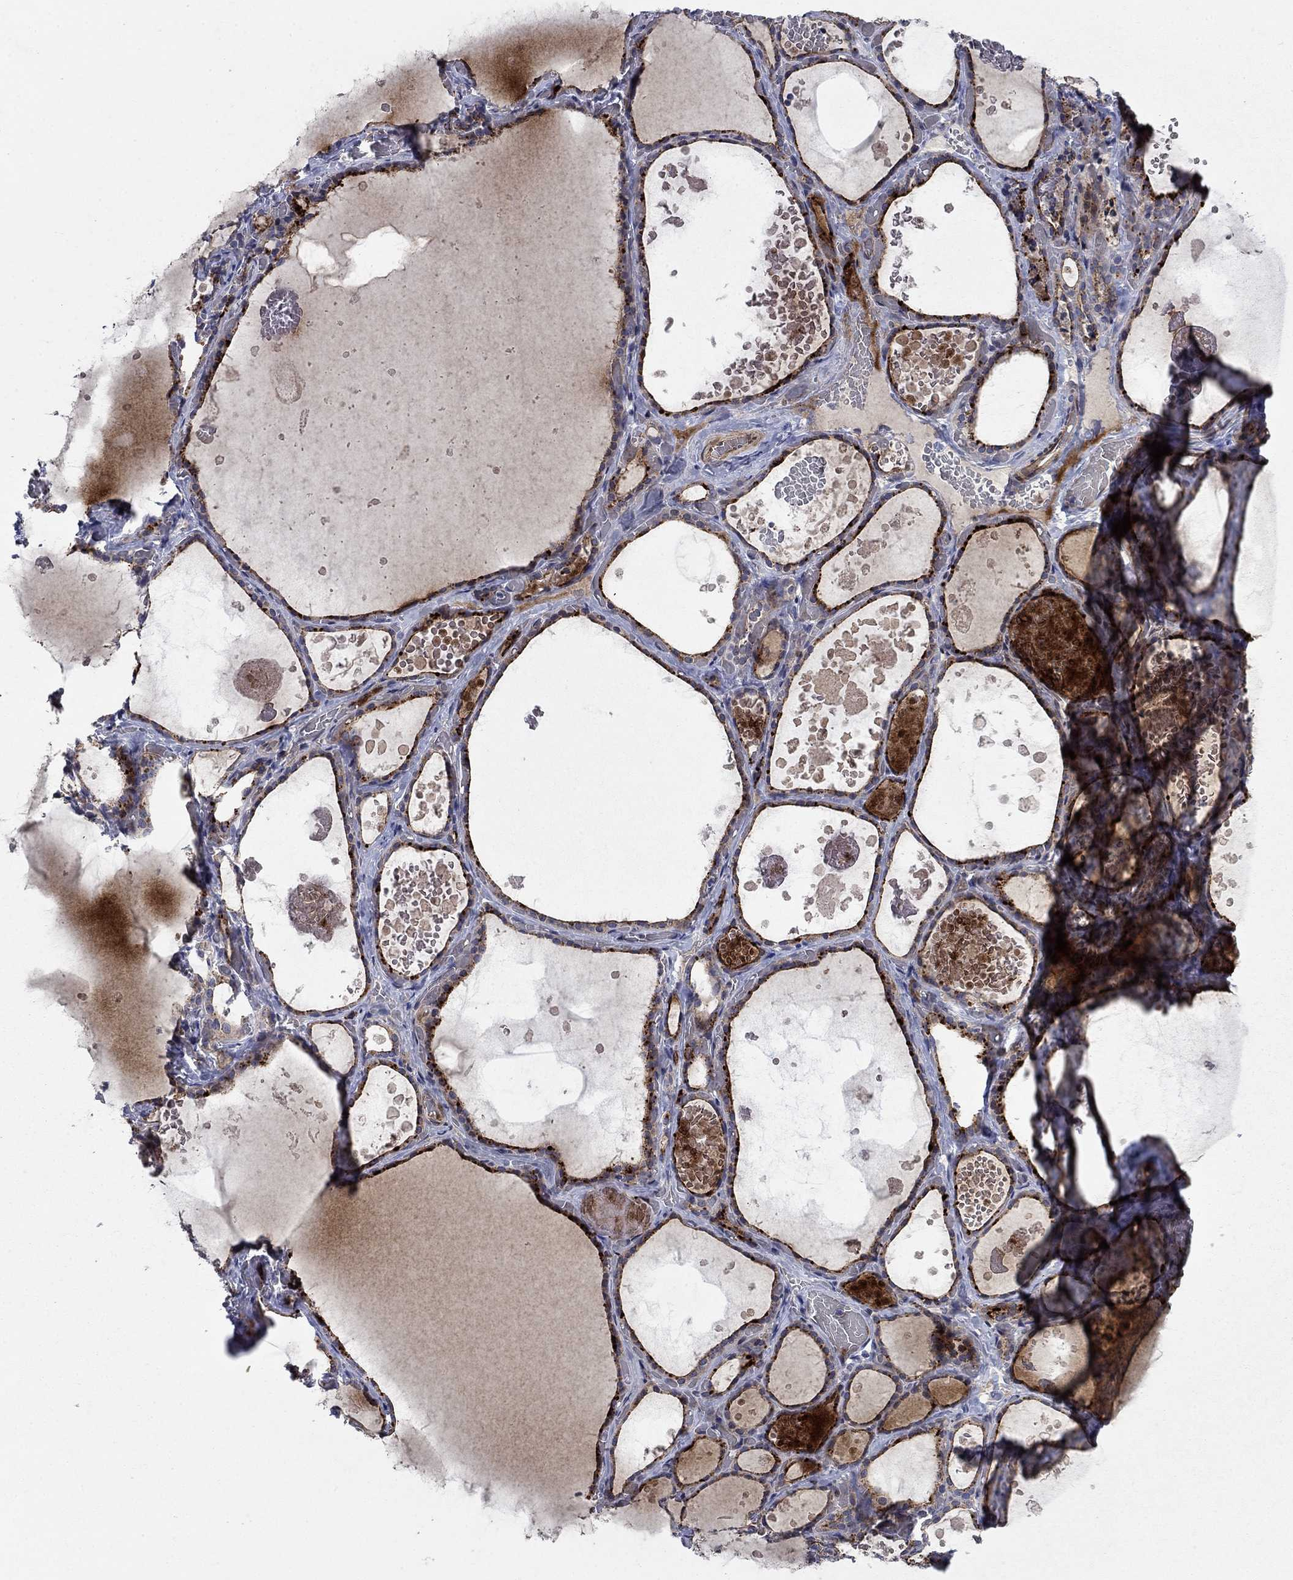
{"staining": {"intensity": "strong", "quantity": ">75%", "location": "cytoplasmic/membranous"}, "tissue": "thyroid gland", "cell_type": "Glandular cells", "image_type": "normal", "snomed": [{"axis": "morphology", "description": "Normal tissue, NOS"}, {"axis": "topography", "description": "Thyroid gland"}], "caption": "A histopathology image of human thyroid gland stained for a protein exhibits strong cytoplasmic/membranous brown staining in glandular cells. (DAB (3,3'-diaminobenzidine) IHC with brightfield microscopy, high magnification).", "gene": "SLC7A1", "patient": {"sex": "female", "age": 56}}